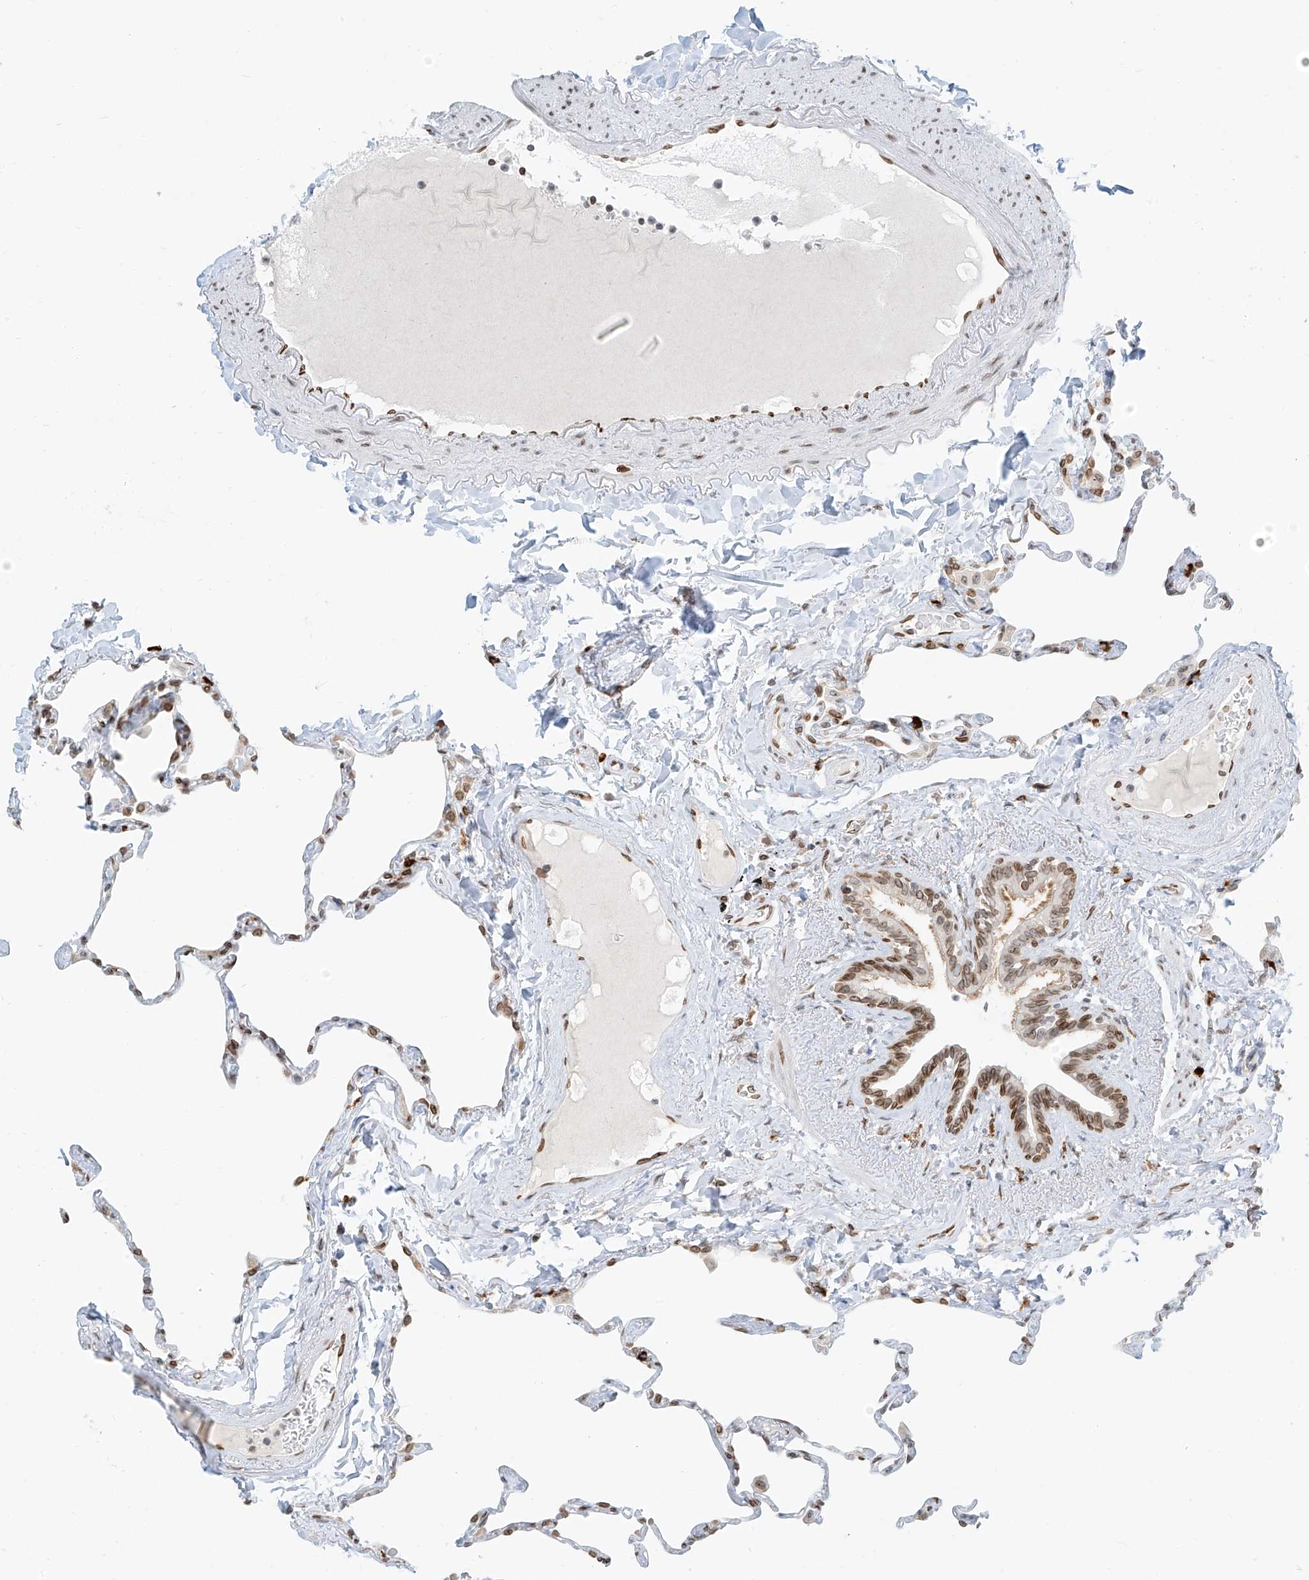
{"staining": {"intensity": "moderate", "quantity": "25%-75%", "location": "nuclear"}, "tissue": "lung", "cell_type": "Alveolar cells", "image_type": "normal", "snomed": [{"axis": "morphology", "description": "Normal tissue, NOS"}, {"axis": "topography", "description": "Lung"}], "caption": "IHC staining of unremarkable lung, which shows medium levels of moderate nuclear expression in about 25%-75% of alveolar cells indicating moderate nuclear protein staining. The staining was performed using DAB (brown) for protein detection and nuclei were counterstained in hematoxylin (blue).", "gene": "SAMD15", "patient": {"sex": "male", "age": 65}}